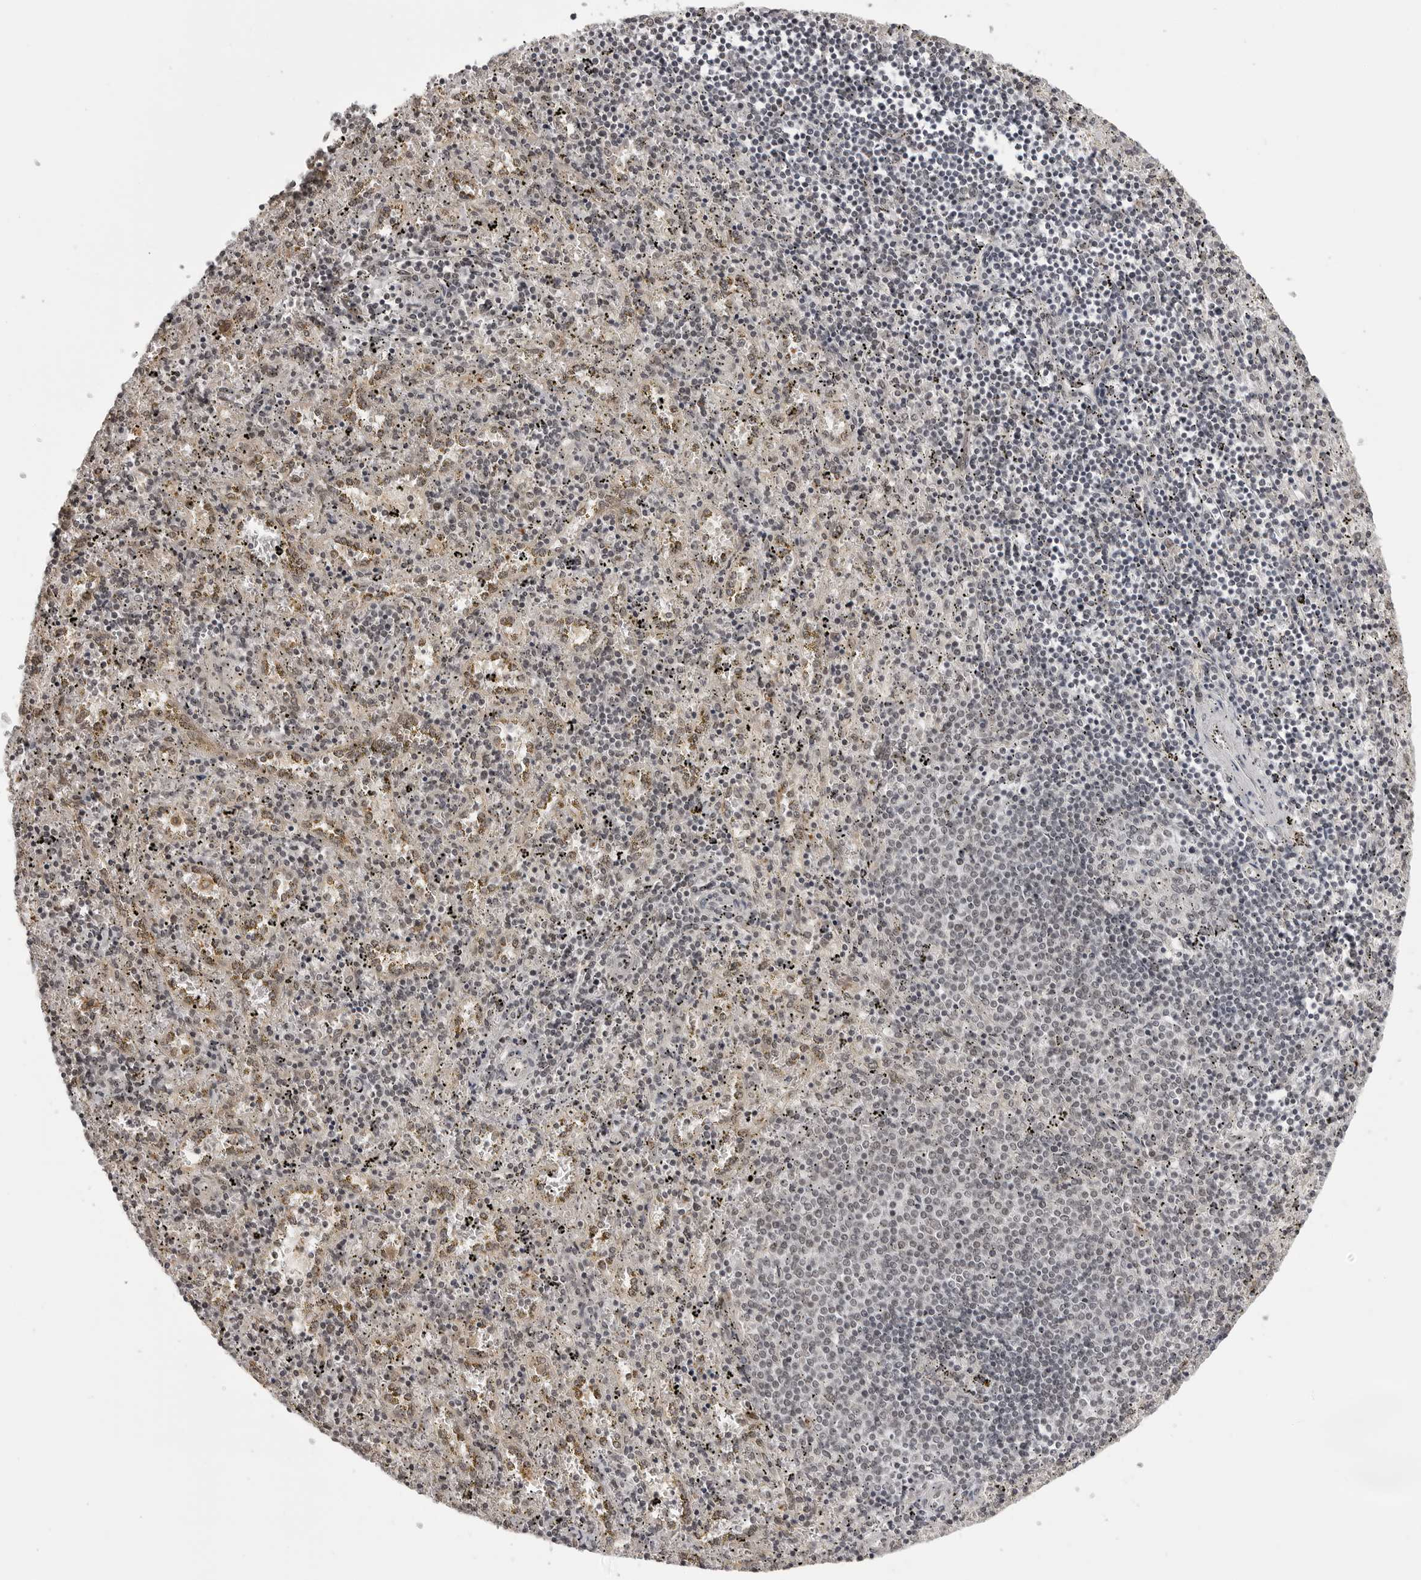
{"staining": {"intensity": "weak", "quantity": "25%-75%", "location": "nuclear"}, "tissue": "spleen", "cell_type": "Cells in red pulp", "image_type": "normal", "snomed": [{"axis": "morphology", "description": "Normal tissue, NOS"}, {"axis": "topography", "description": "Spleen"}], "caption": "This image displays immunohistochemistry staining of normal human spleen, with low weak nuclear positivity in approximately 25%-75% of cells in red pulp.", "gene": "PHF3", "patient": {"sex": "male", "age": 11}}